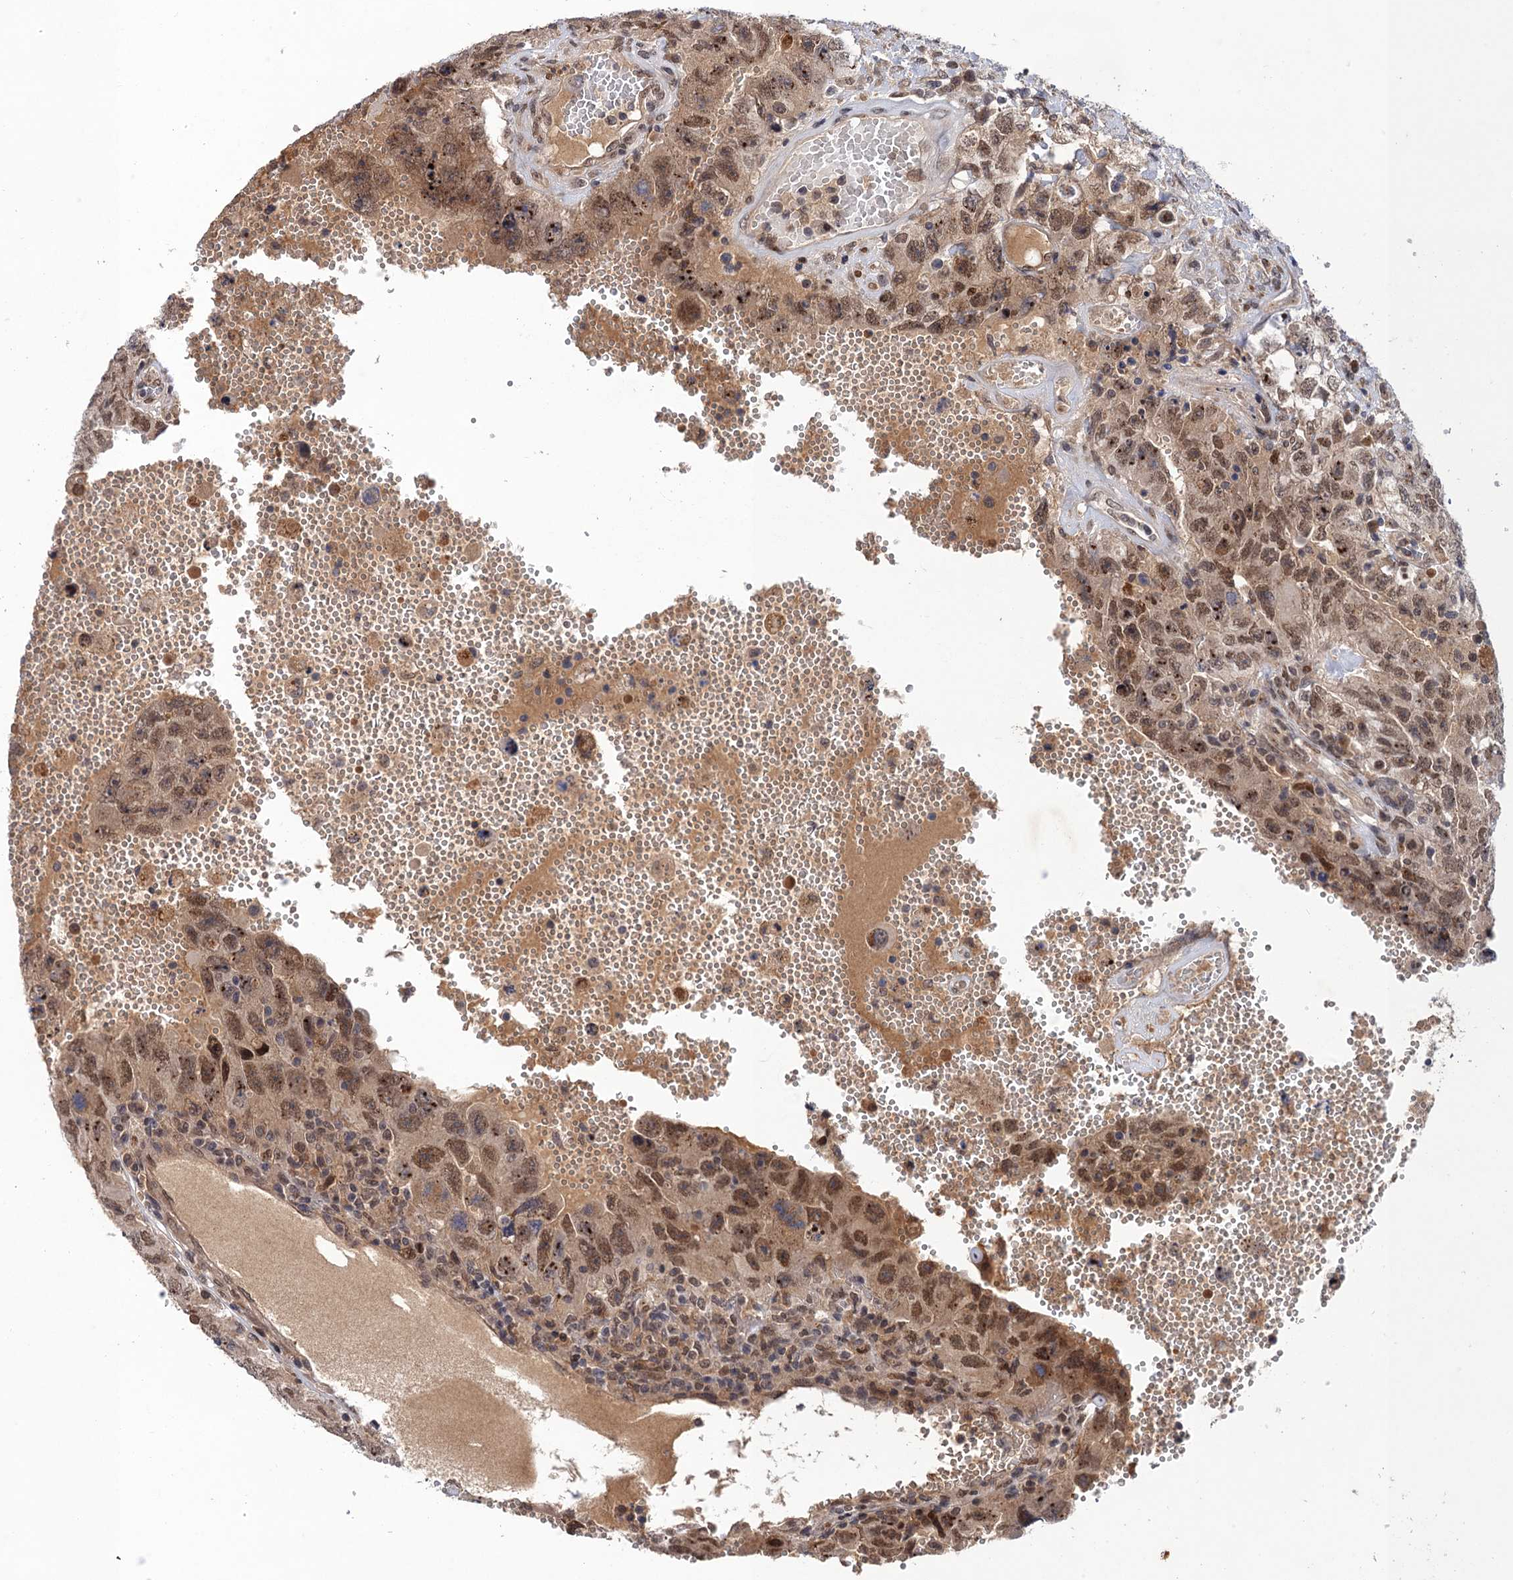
{"staining": {"intensity": "moderate", "quantity": ">75%", "location": "nuclear"}, "tissue": "testis cancer", "cell_type": "Tumor cells", "image_type": "cancer", "snomed": [{"axis": "morphology", "description": "Carcinoma, Embryonal, NOS"}, {"axis": "topography", "description": "Testis"}], "caption": "Tumor cells show medium levels of moderate nuclear expression in about >75% of cells in human testis cancer (embryonal carcinoma). (DAB IHC, brown staining for protein, blue staining for nuclei).", "gene": "NEK8", "patient": {"sex": "male", "age": 26}}